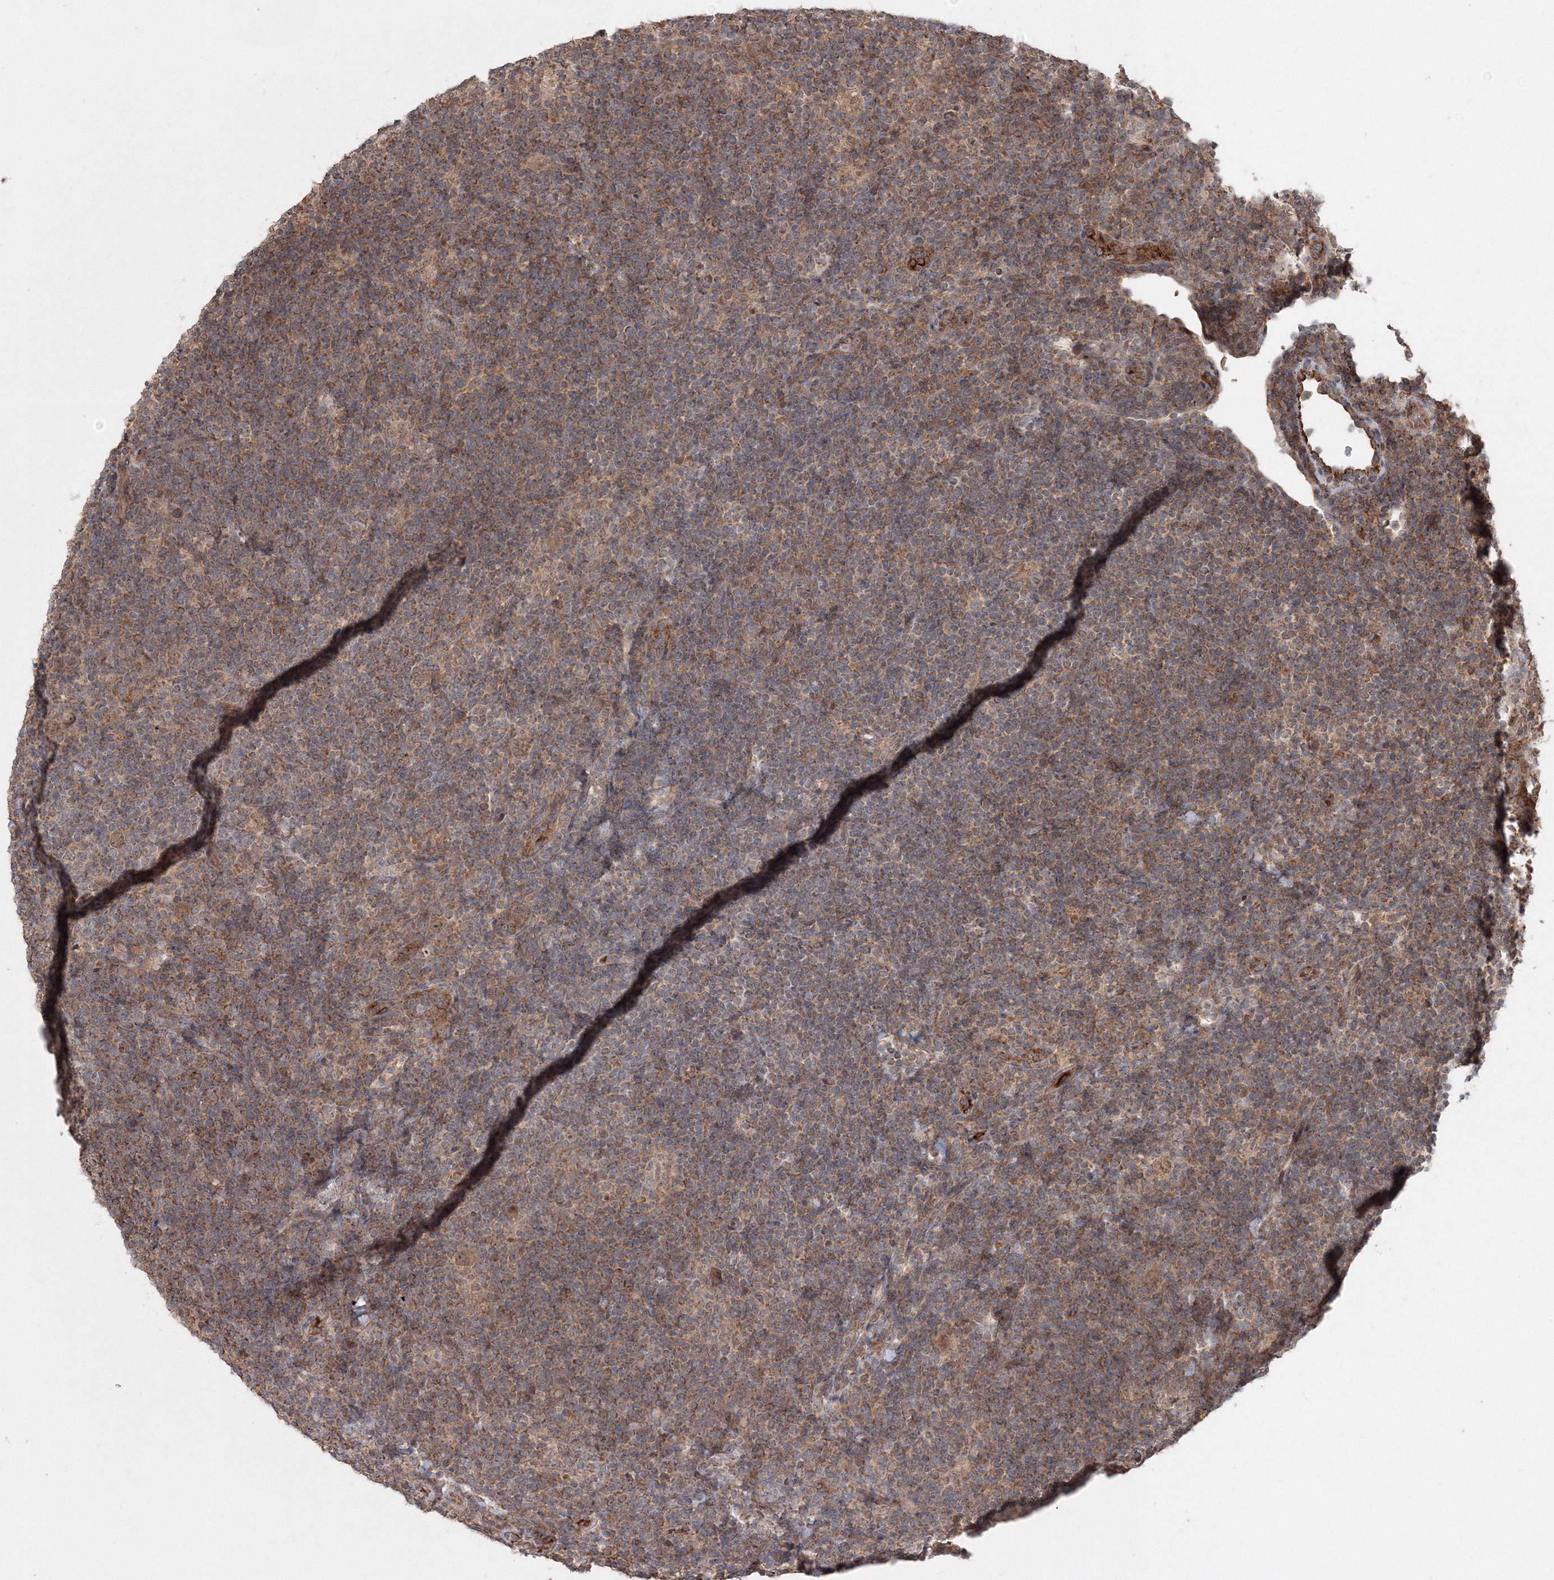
{"staining": {"intensity": "weak", "quantity": ">75%", "location": "cytoplasmic/membranous"}, "tissue": "lymphoma", "cell_type": "Tumor cells", "image_type": "cancer", "snomed": [{"axis": "morphology", "description": "Hodgkin's disease, NOS"}, {"axis": "topography", "description": "Lymph node"}], "caption": "Lymphoma stained for a protein displays weak cytoplasmic/membranous positivity in tumor cells.", "gene": "ANAPC16", "patient": {"sex": "female", "age": 57}}